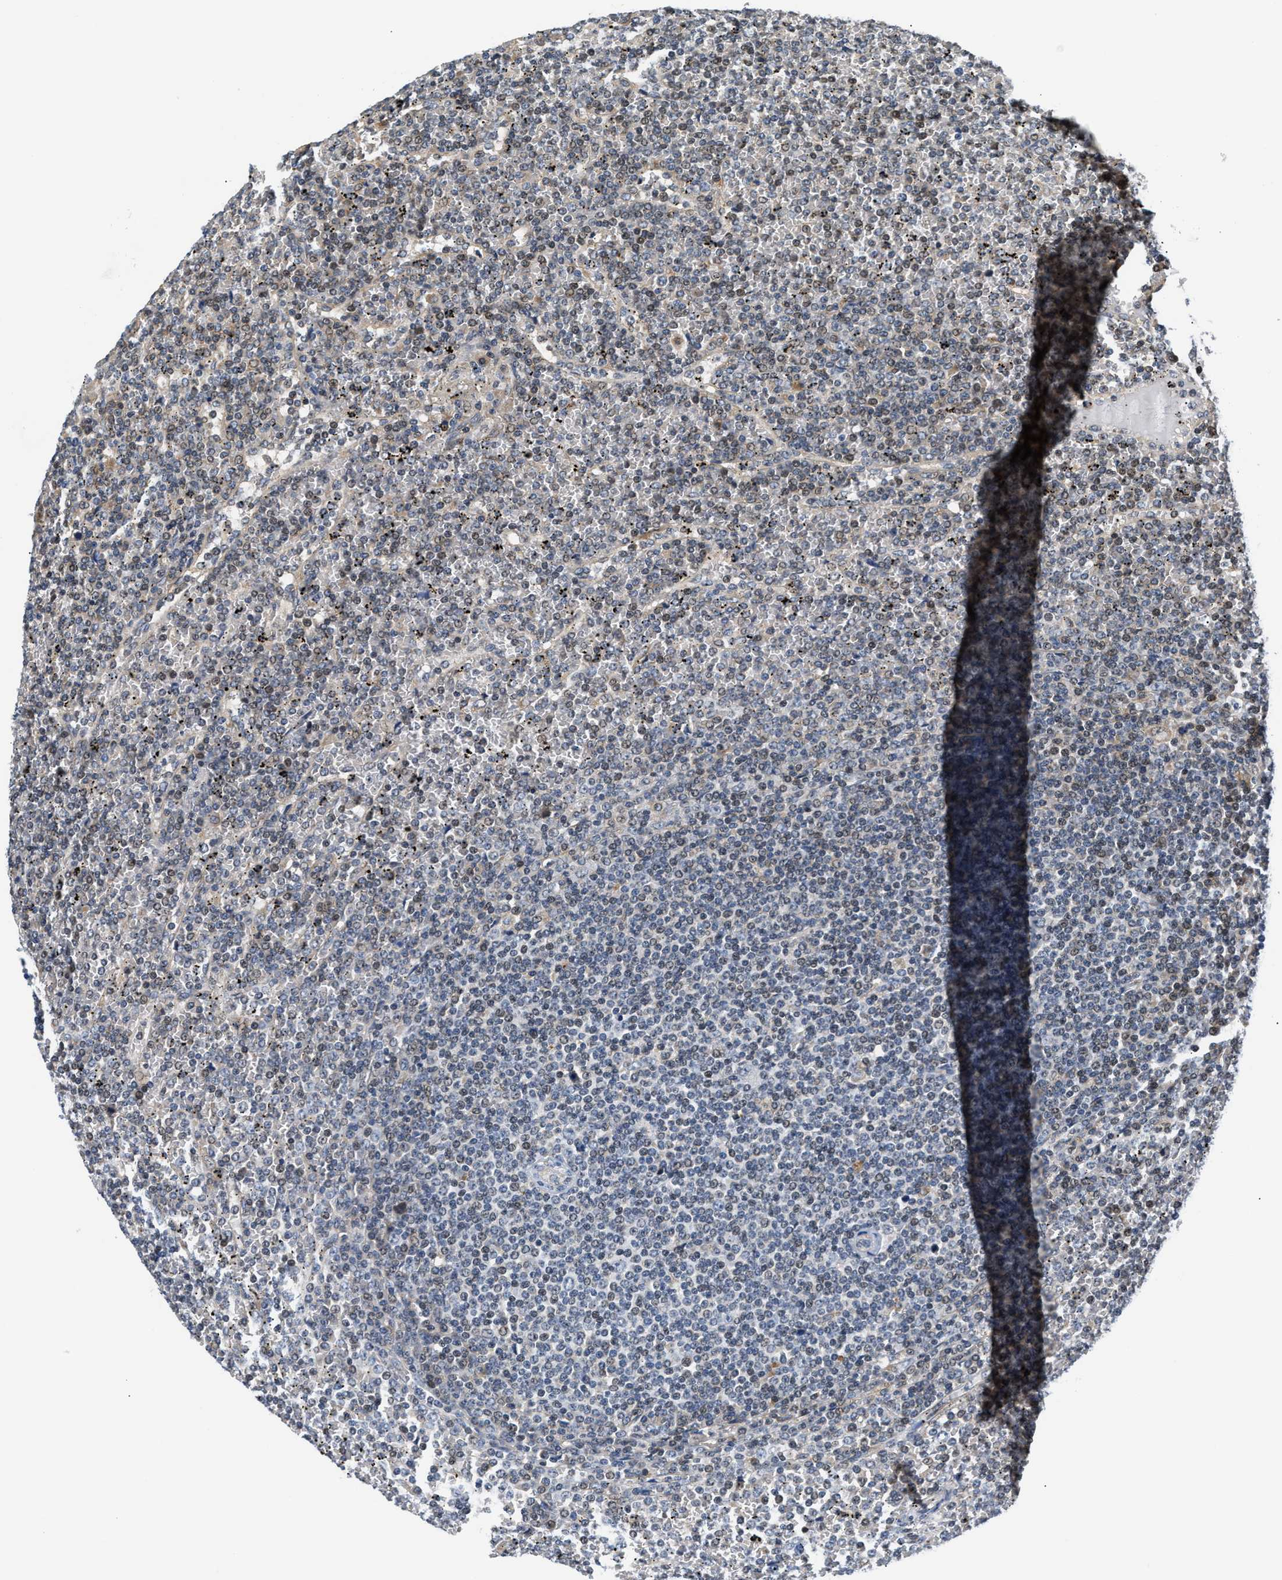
{"staining": {"intensity": "negative", "quantity": "none", "location": "none"}, "tissue": "lymphoma", "cell_type": "Tumor cells", "image_type": "cancer", "snomed": [{"axis": "morphology", "description": "Malignant lymphoma, non-Hodgkin's type, Low grade"}, {"axis": "topography", "description": "Spleen"}], "caption": "IHC micrograph of human malignant lymphoma, non-Hodgkin's type (low-grade) stained for a protein (brown), which demonstrates no expression in tumor cells.", "gene": "TNIP2", "patient": {"sex": "female", "age": 19}}